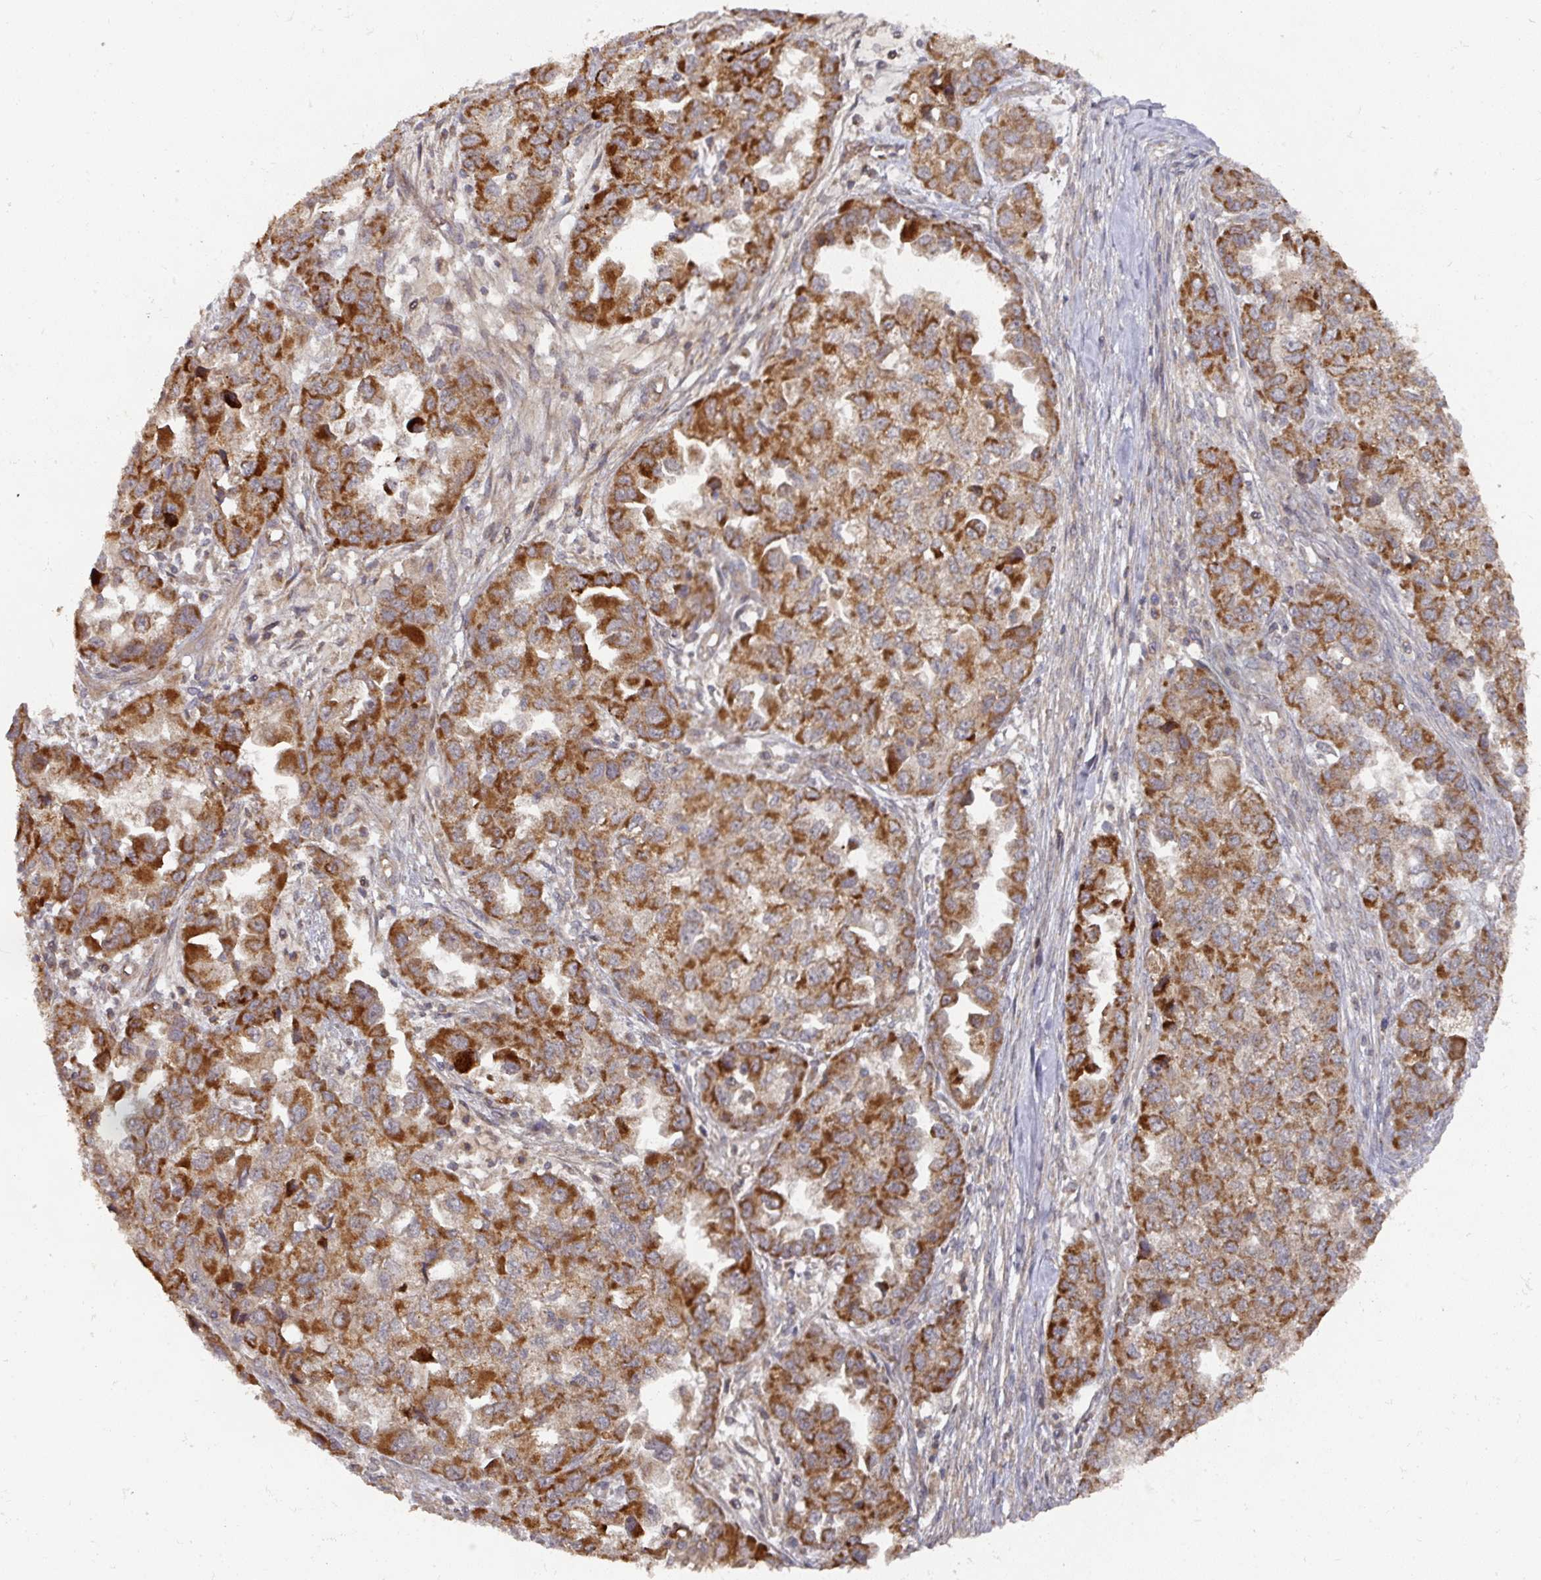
{"staining": {"intensity": "strong", "quantity": ">75%", "location": "cytoplasmic/membranous"}, "tissue": "ovarian cancer", "cell_type": "Tumor cells", "image_type": "cancer", "snomed": [{"axis": "morphology", "description": "Cystadenocarcinoma, serous, NOS"}, {"axis": "topography", "description": "Ovary"}], "caption": "DAB (3,3'-diaminobenzidine) immunohistochemical staining of ovarian cancer (serous cystadenocarcinoma) reveals strong cytoplasmic/membranous protein expression in about >75% of tumor cells. The staining was performed using DAB (3,3'-diaminobenzidine), with brown indicating positive protein expression. Nuclei are stained blue with hematoxylin.", "gene": "DNAJC7", "patient": {"sex": "female", "age": 84}}